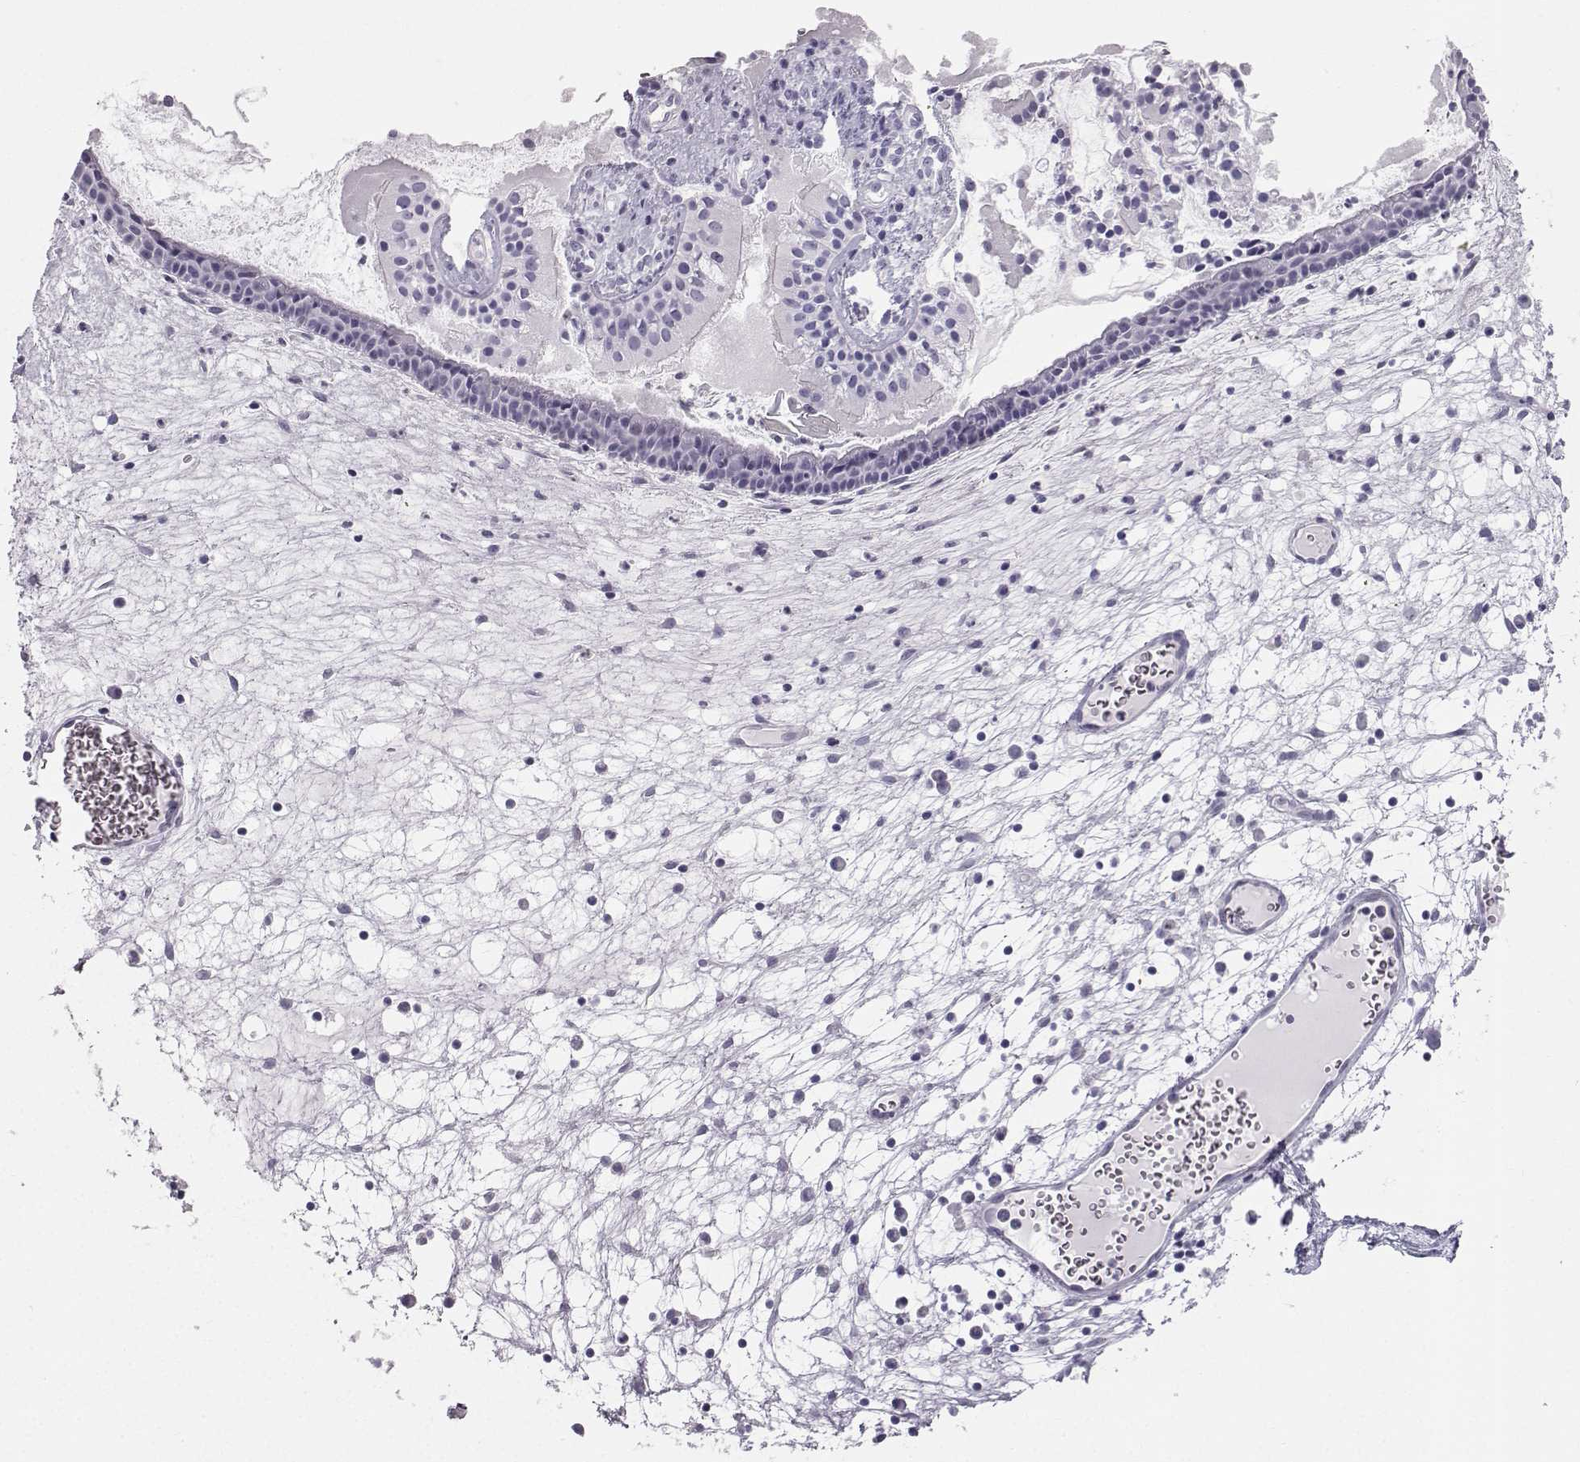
{"staining": {"intensity": "negative", "quantity": "none", "location": "none"}, "tissue": "nasopharynx", "cell_type": "Respiratory epithelial cells", "image_type": "normal", "snomed": [{"axis": "morphology", "description": "Normal tissue, NOS"}, {"axis": "topography", "description": "Nasopharynx"}], "caption": "This is an IHC histopathology image of benign human nasopharynx. There is no positivity in respiratory epithelial cells.", "gene": "IQCD", "patient": {"sex": "male", "age": 31}}